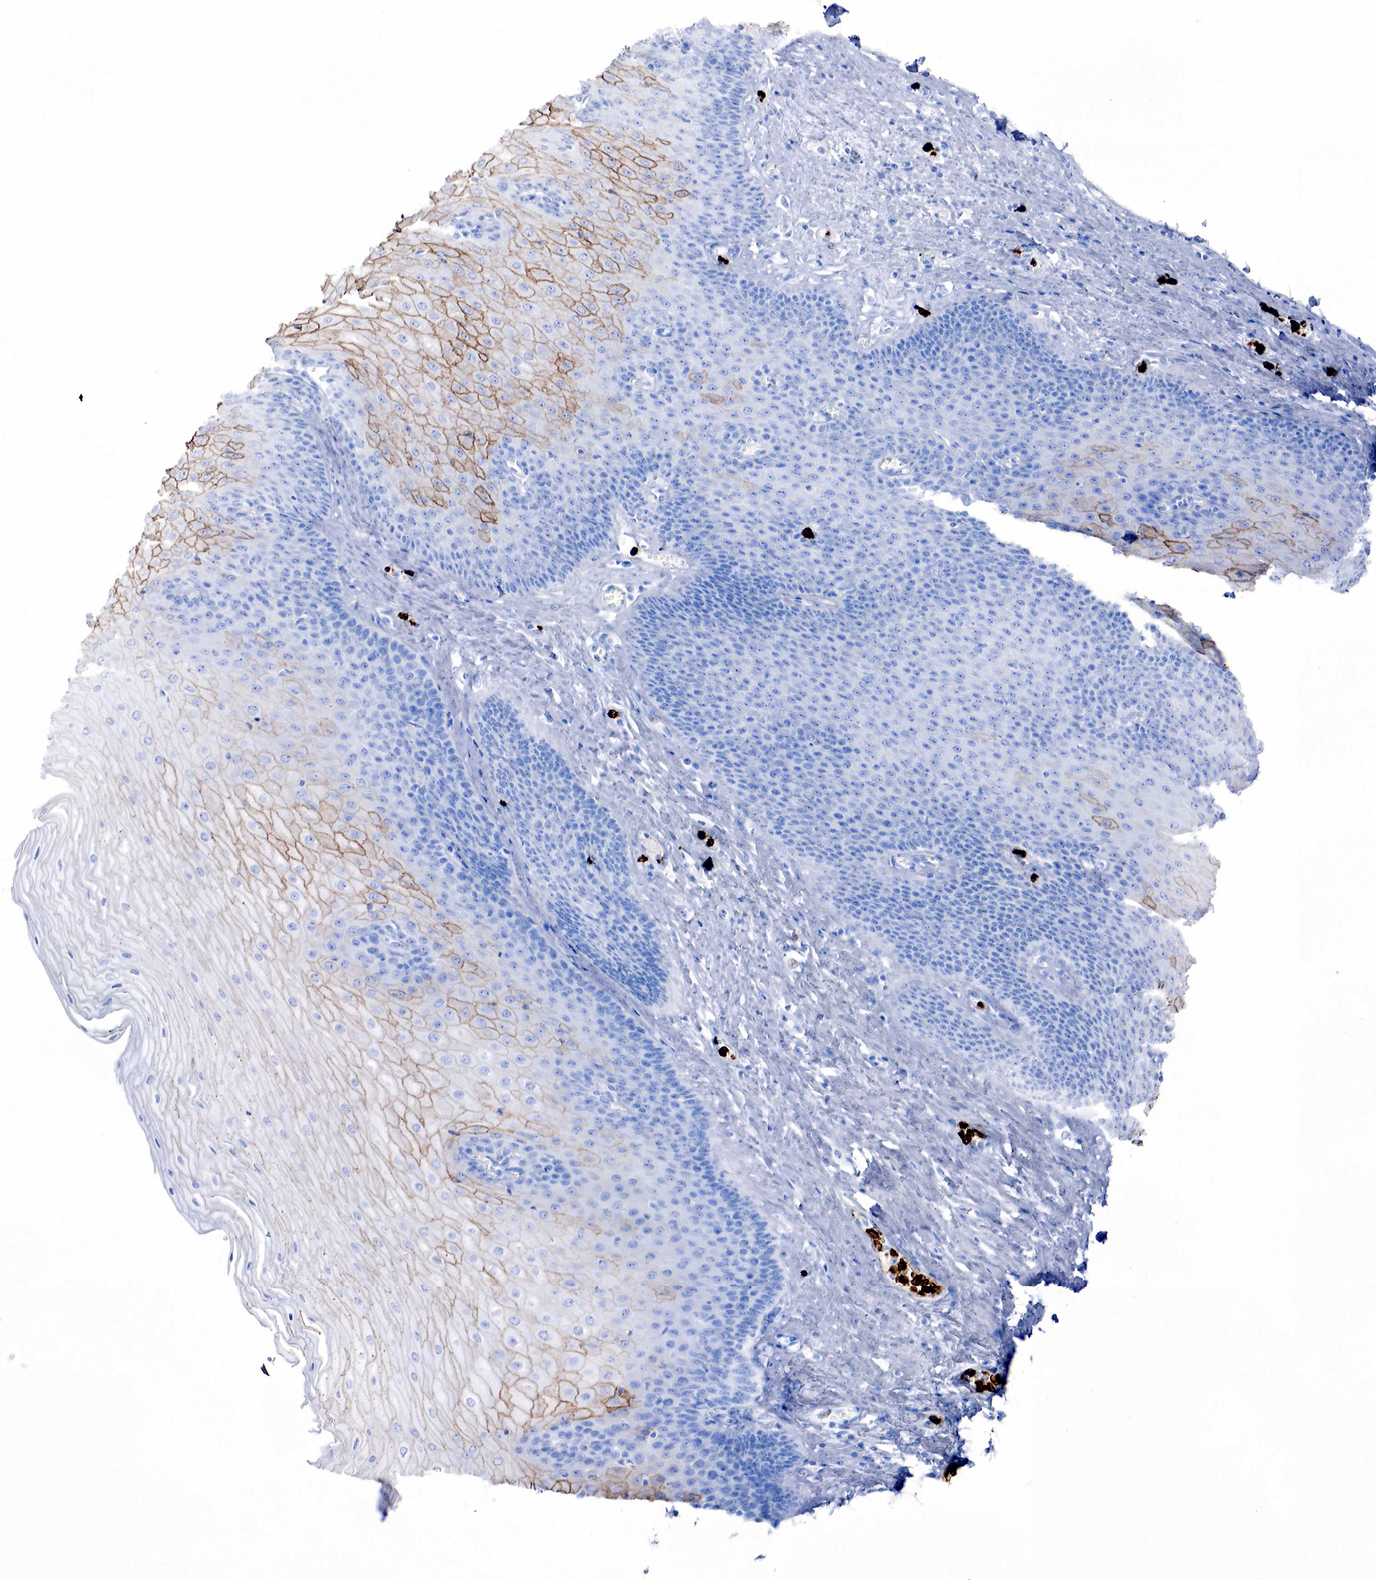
{"staining": {"intensity": "moderate", "quantity": "25%-75%", "location": "cytoplasmic/membranous,nuclear"}, "tissue": "esophagus", "cell_type": "Squamous epithelial cells", "image_type": "normal", "snomed": [{"axis": "morphology", "description": "Normal tissue, NOS"}, {"axis": "topography", "description": "Esophagus"}], "caption": "Esophagus stained with IHC exhibits moderate cytoplasmic/membranous,nuclear positivity in approximately 25%-75% of squamous epithelial cells.", "gene": "FUT4", "patient": {"sex": "male", "age": 65}}